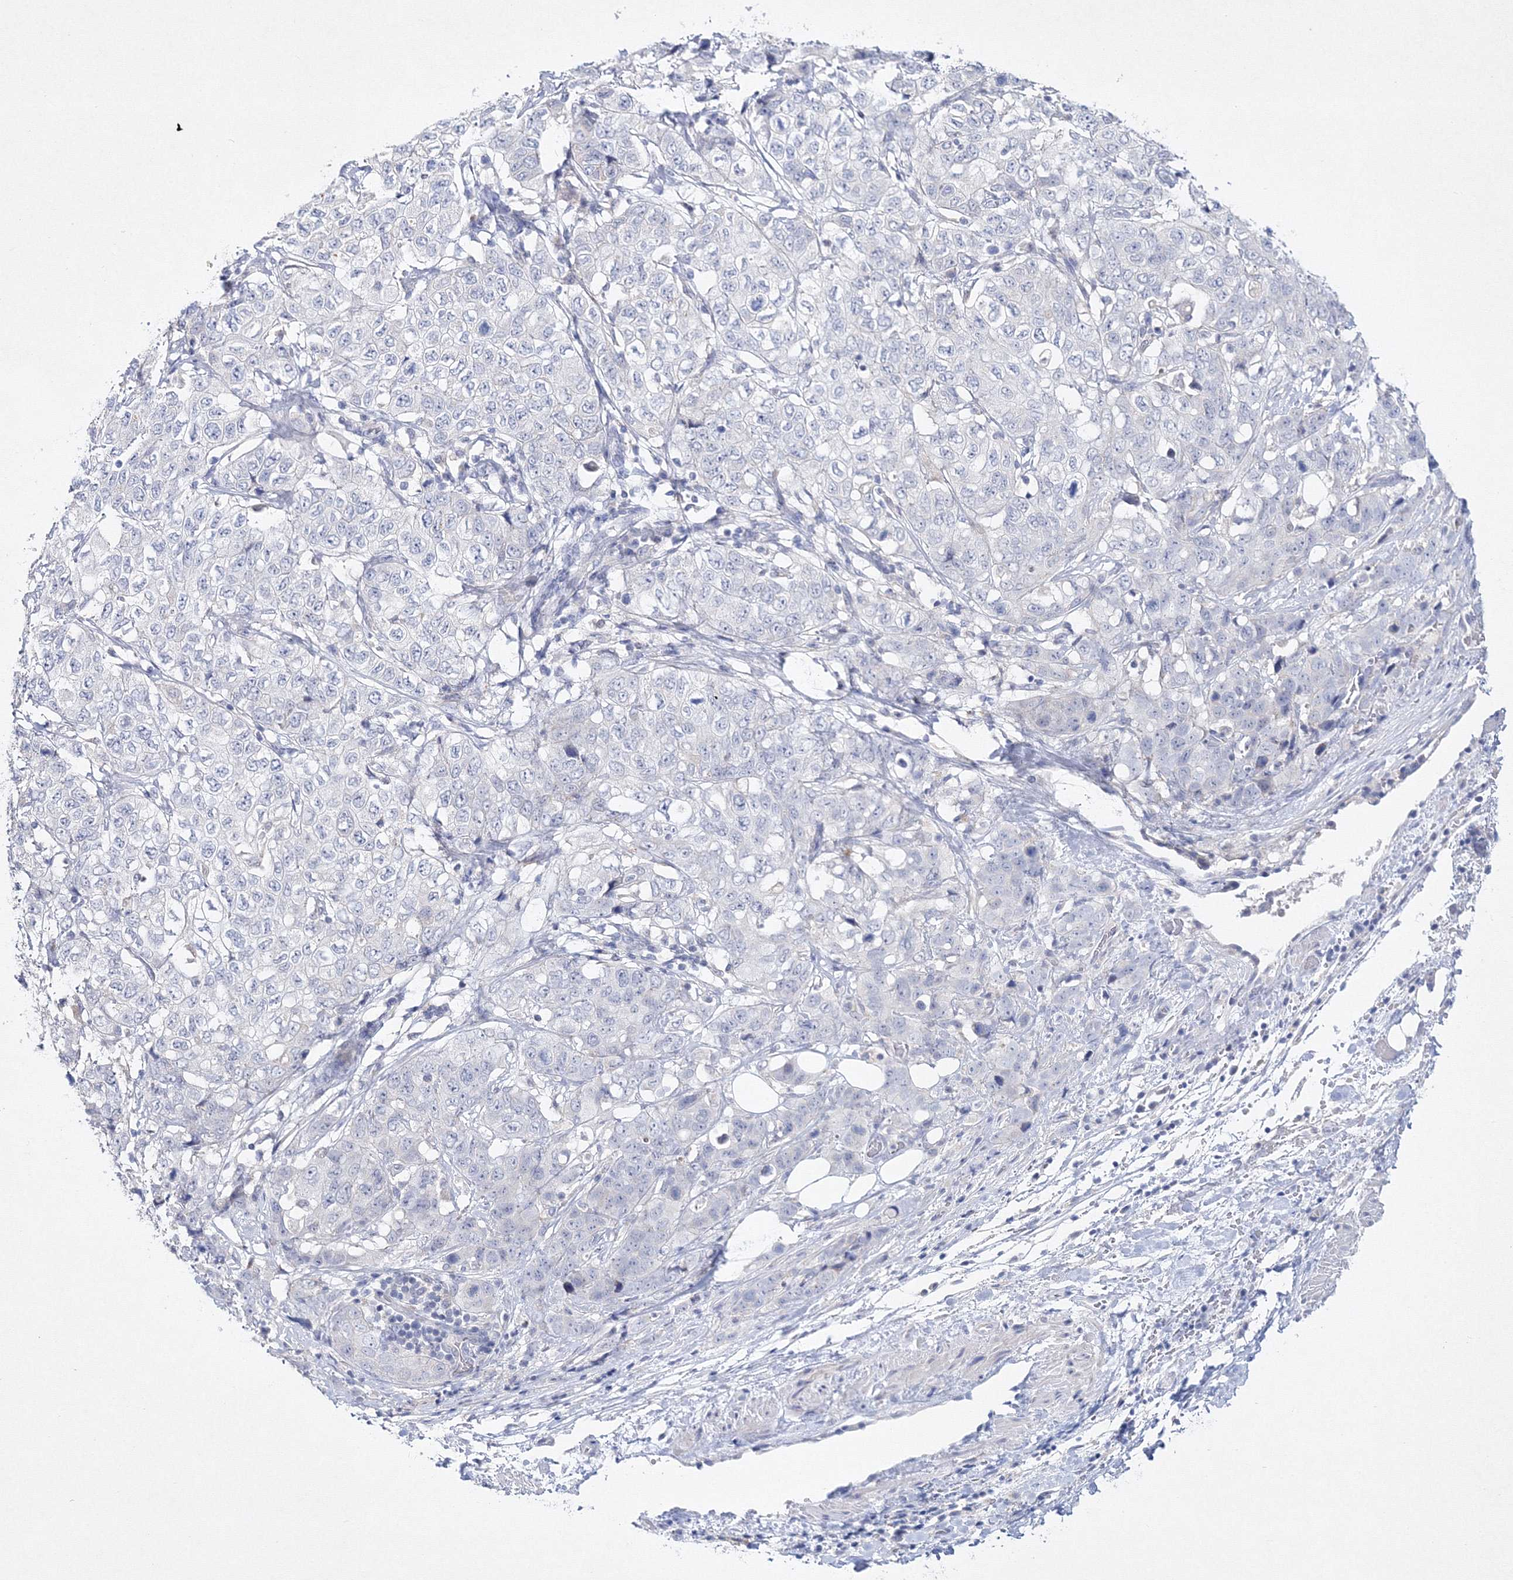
{"staining": {"intensity": "negative", "quantity": "none", "location": "none"}, "tissue": "stomach cancer", "cell_type": "Tumor cells", "image_type": "cancer", "snomed": [{"axis": "morphology", "description": "Adenocarcinoma, NOS"}, {"axis": "topography", "description": "Stomach"}], "caption": "Immunohistochemistry (IHC) of human stomach cancer (adenocarcinoma) displays no staining in tumor cells.", "gene": "NEU4", "patient": {"sex": "male", "age": 48}}